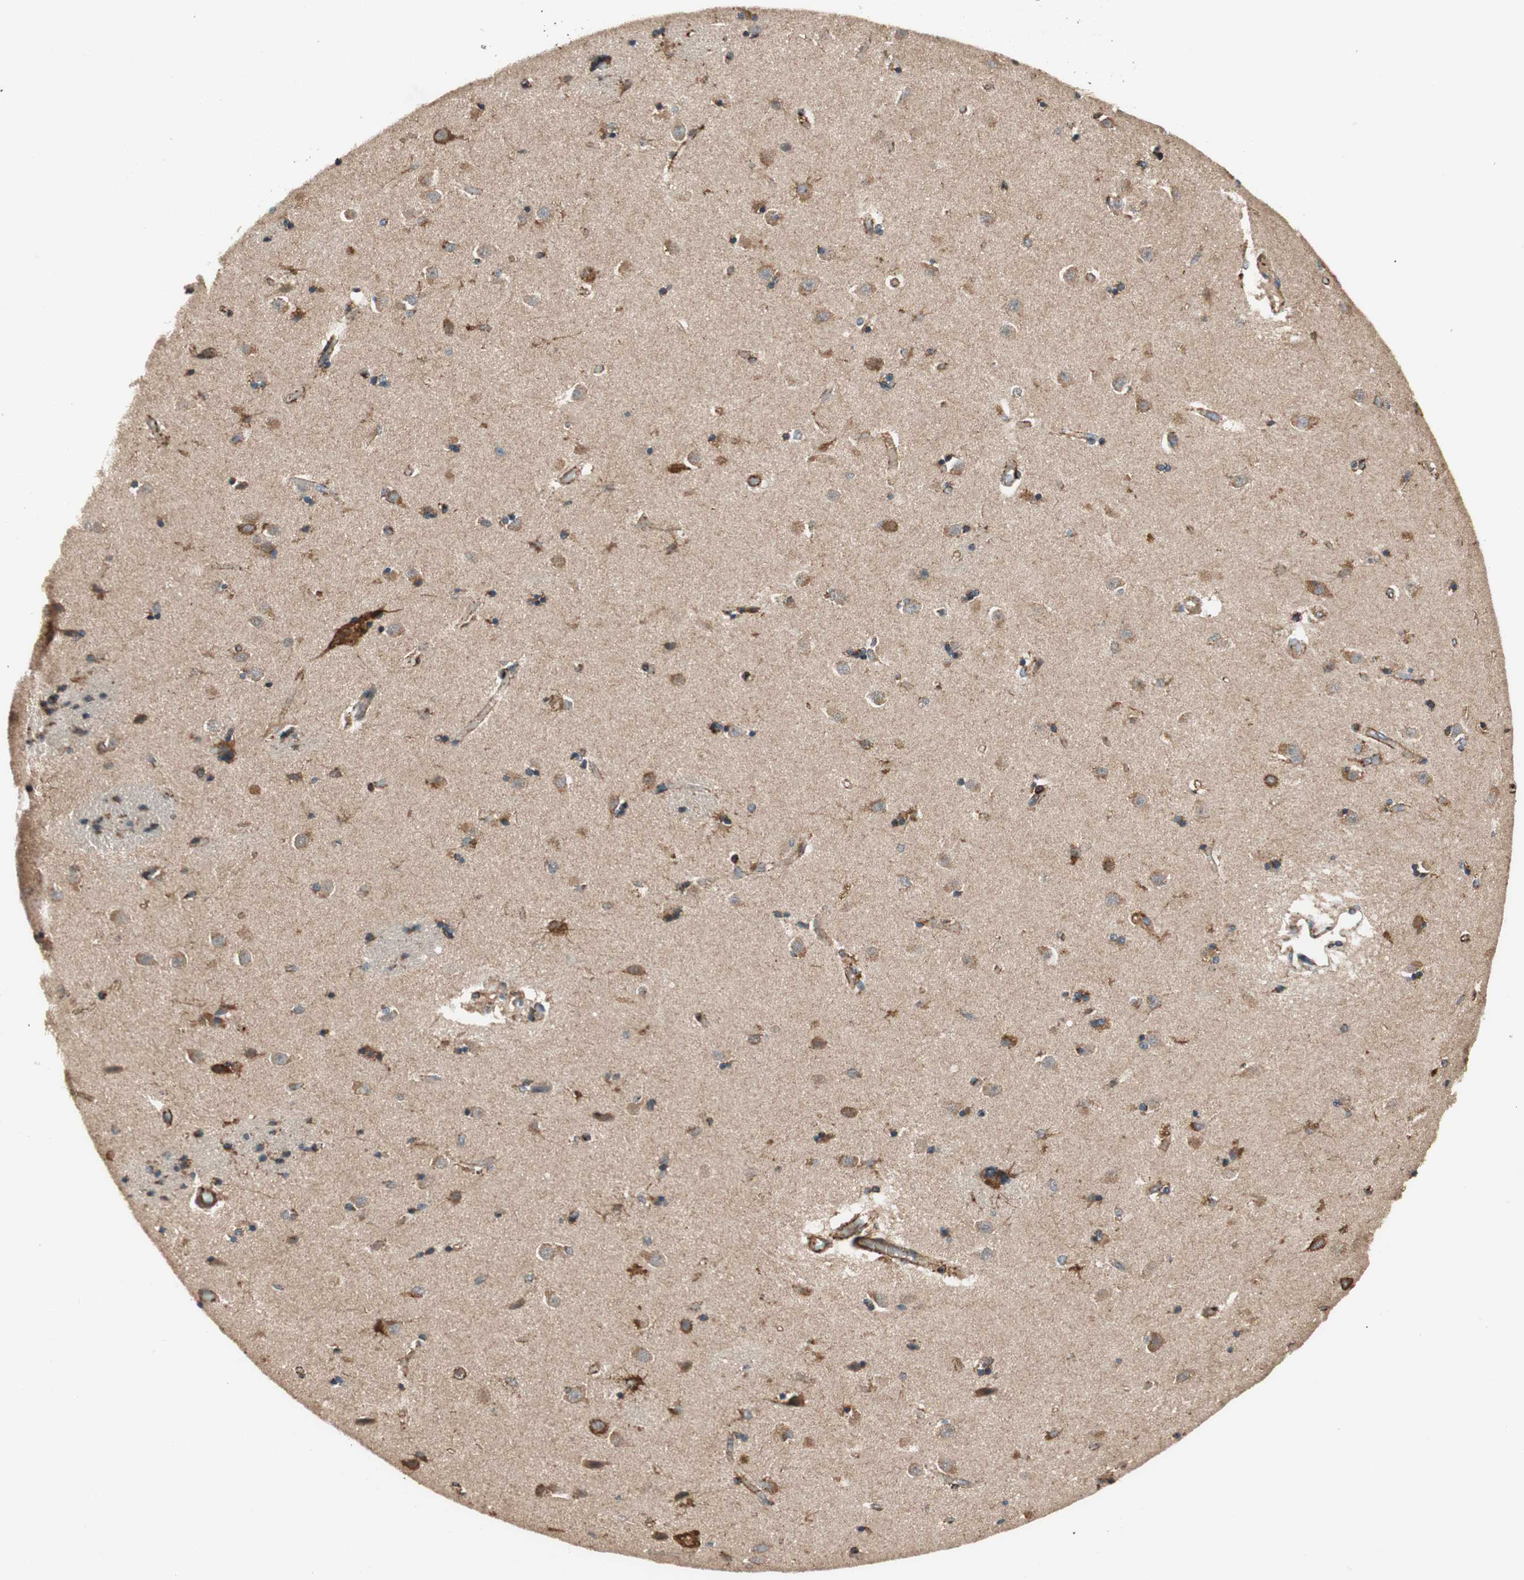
{"staining": {"intensity": "strong", "quantity": "25%-75%", "location": "cytoplasmic/membranous"}, "tissue": "caudate", "cell_type": "Glial cells", "image_type": "normal", "snomed": [{"axis": "morphology", "description": "Normal tissue, NOS"}, {"axis": "topography", "description": "Lateral ventricle wall"}], "caption": "Protein expression analysis of benign caudate demonstrates strong cytoplasmic/membranous expression in approximately 25%-75% of glial cells. The staining is performed using DAB brown chromogen to label protein expression. The nuclei are counter-stained blue using hematoxylin.", "gene": "AKAP1", "patient": {"sex": "female", "age": 54}}